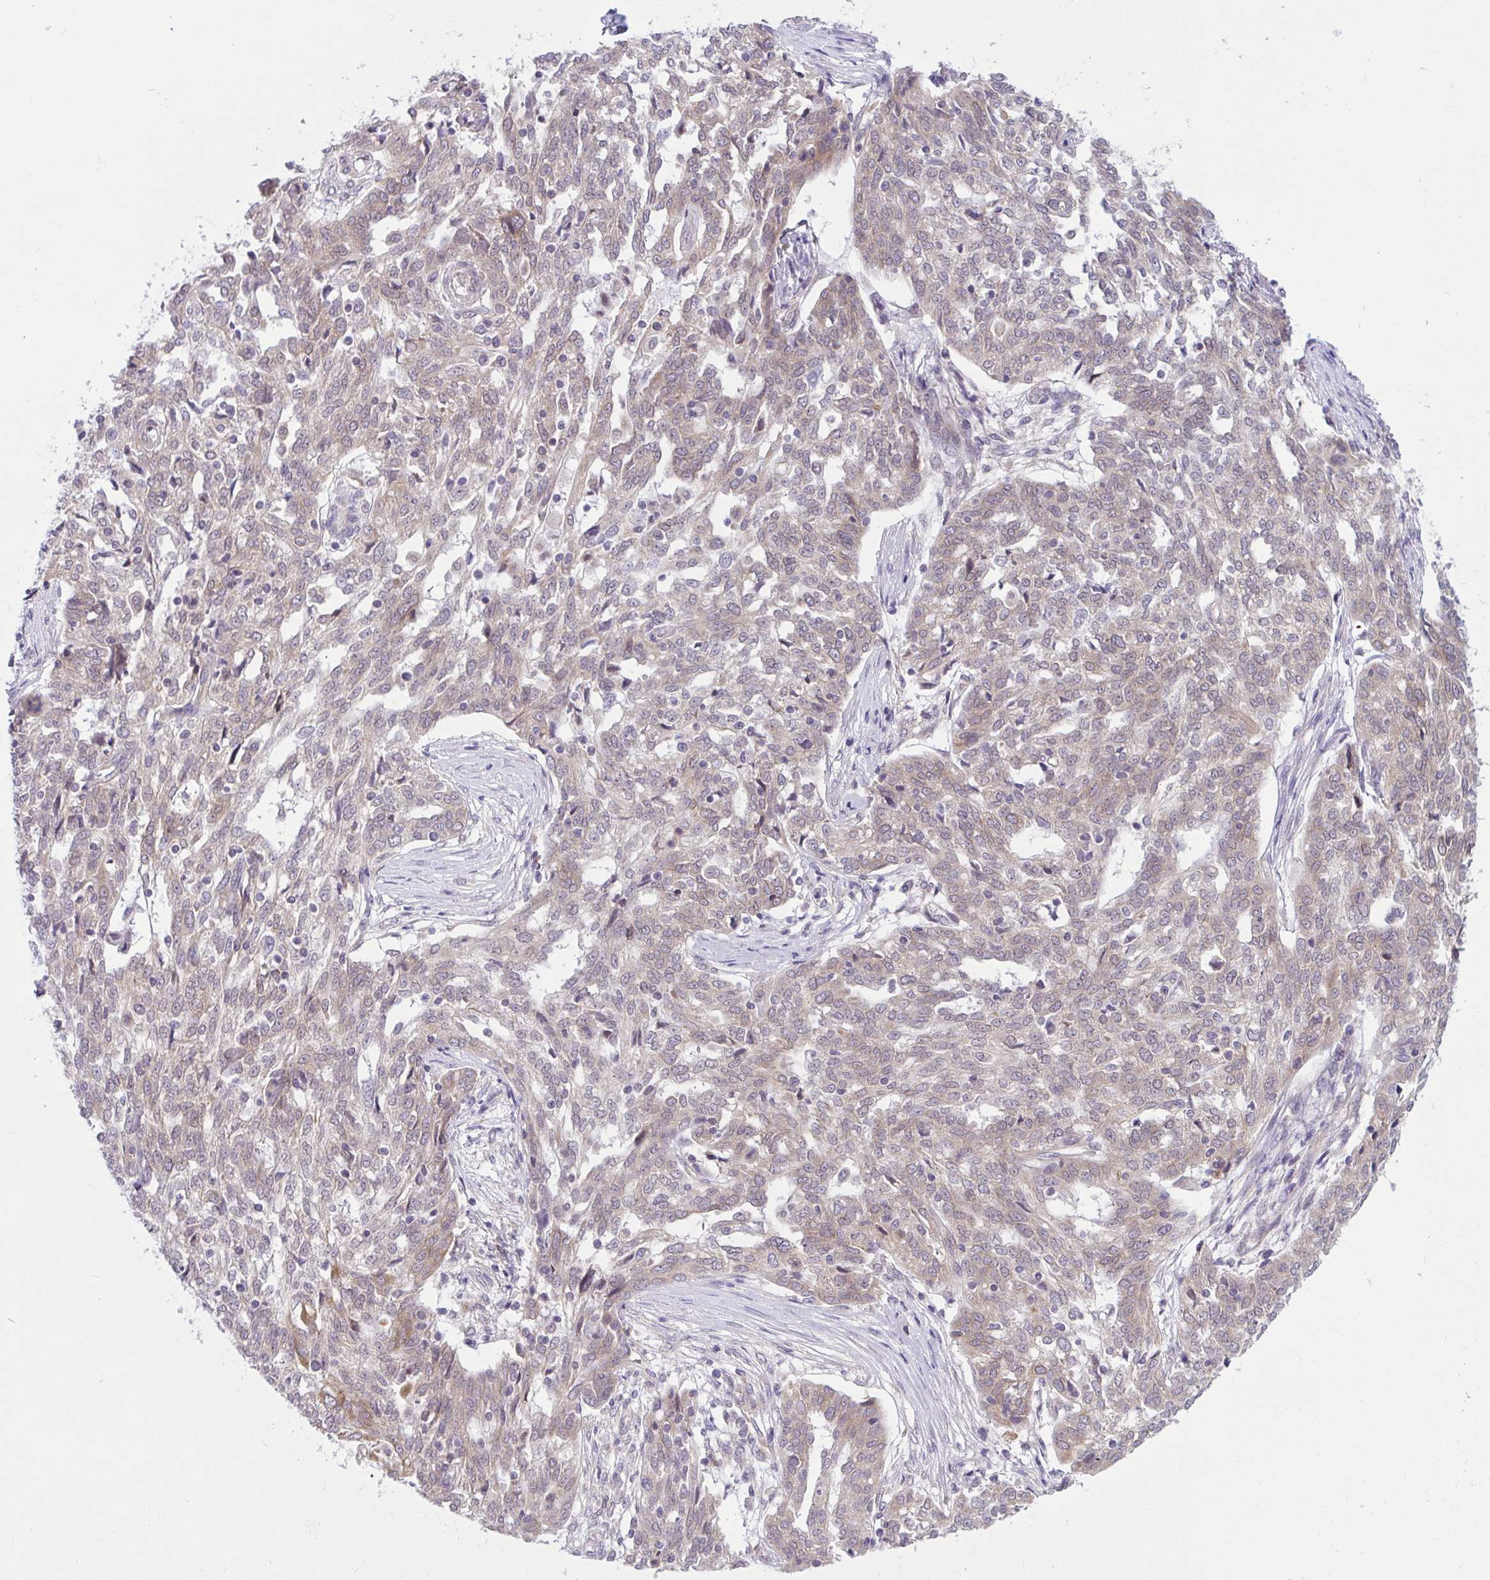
{"staining": {"intensity": "weak", "quantity": ">75%", "location": "cytoplasmic/membranous"}, "tissue": "ovarian cancer", "cell_type": "Tumor cells", "image_type": "cancer", "snomed": [{"axis": "morphology", "description": "Cystadenocarcinoma, serous, NOS"}, {"axis": "topography", "description": "Ovary"}], "caption": "Immunohistochemistry photomicrograph of ovarian cancer (serous cystadenocarcinoma) stained for a protein (brown), which exhibits low levels of weak cytoplasmic/membranous staining in approximately >75% of tumor cells.", "gene": "CAMLG", "patient": {"sex": "female", "age": 67}}